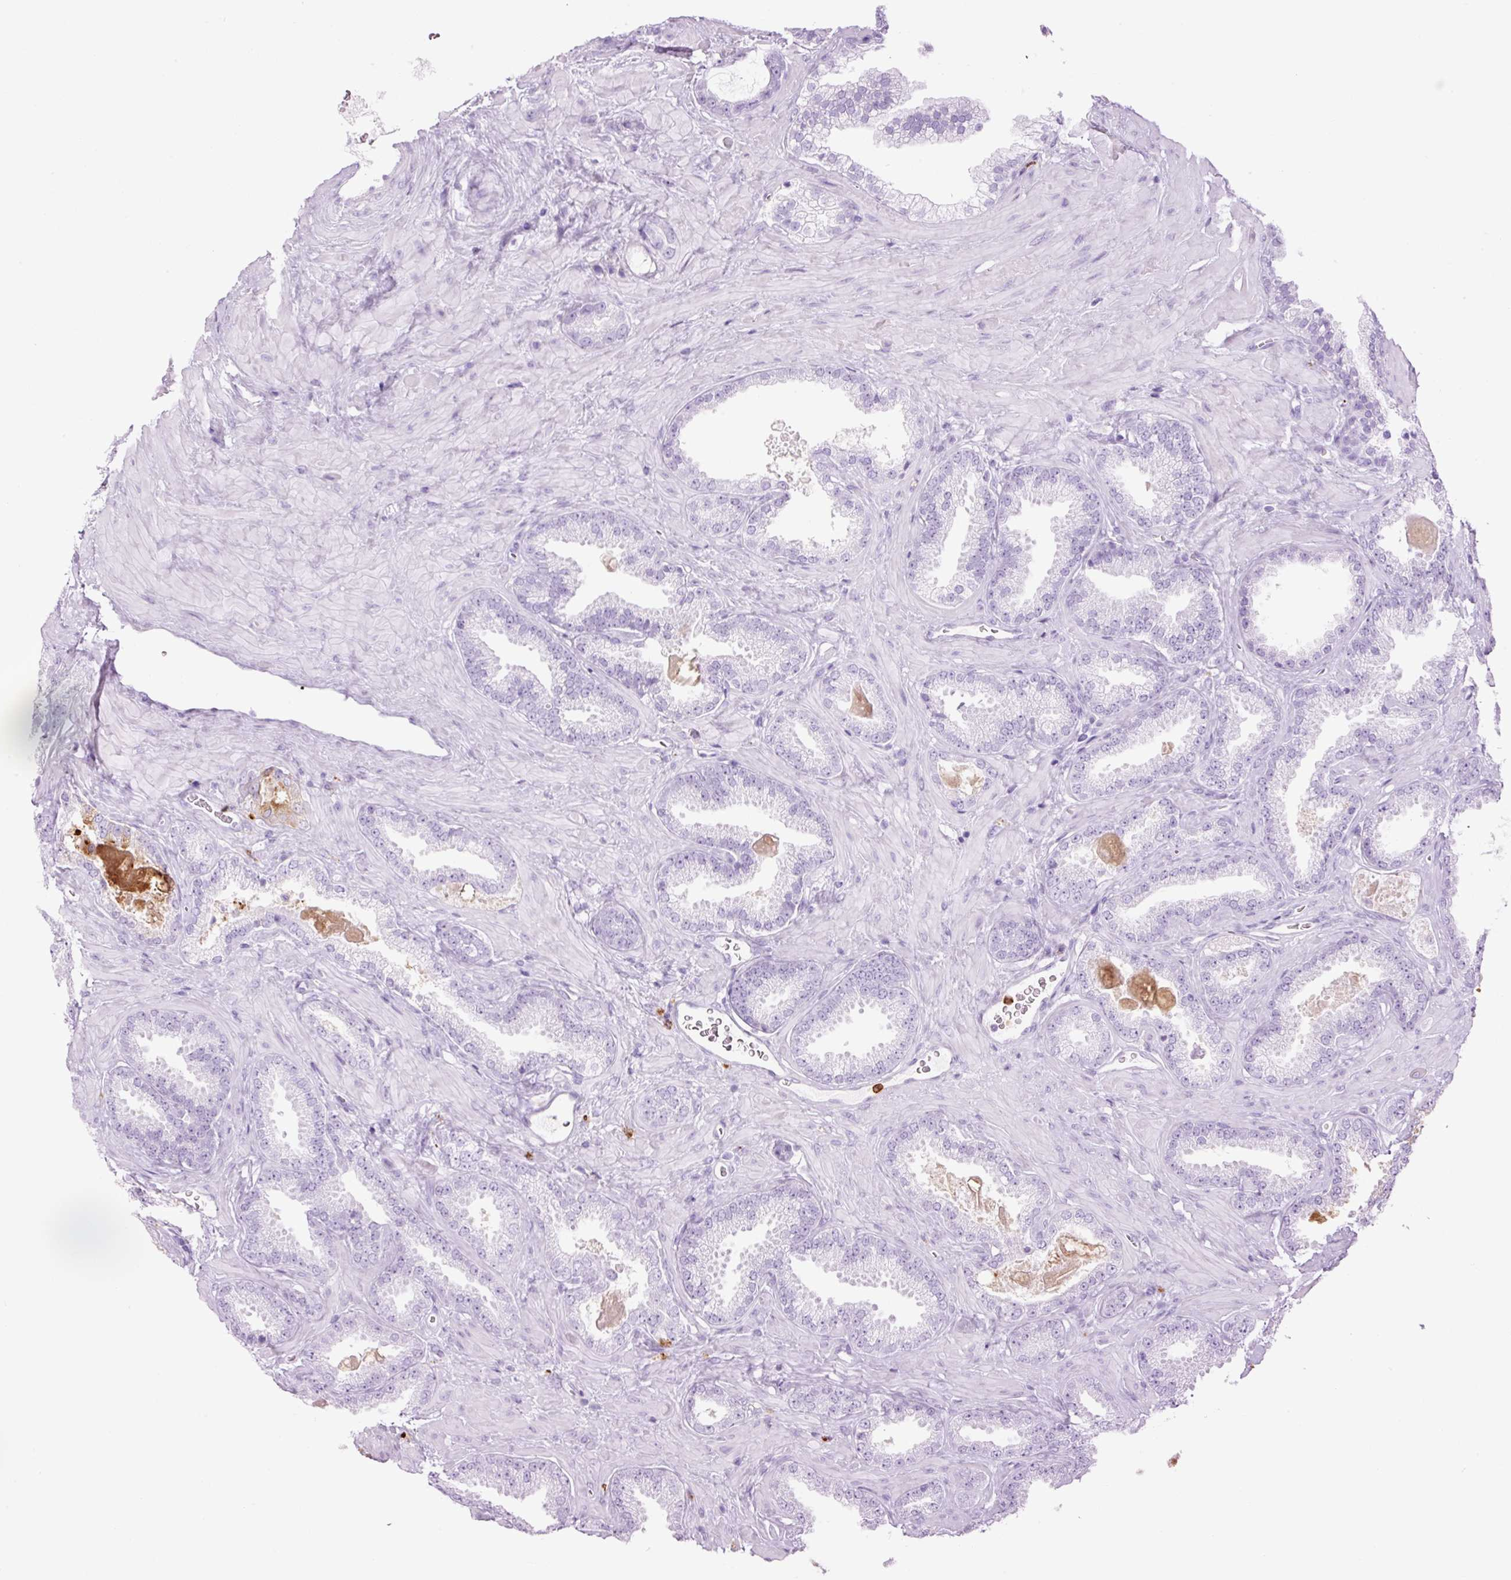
{"staining": {"intensity": "negative", "quantity": "none", "location": "none"}, "tissue": "prostate cancer", "cell_type": "Tumor cells", "image_type": "cancer", "snomed": [{"axis": "morphology", "description": "Adenocarcinoma, Low grade"}, {"axis": "topography", "description": "Prostate"}], "caption": "There is no significant positivity in tumor cells of prostate cancer (low-grade adenocarcinoma). (DAB (3,3'-diaminobenzidine) immunohistochemistry visualized using brightfield microscopy, high magnification).", "gene": "LYZ", "patient": {"sex": "male", "age": 62}}